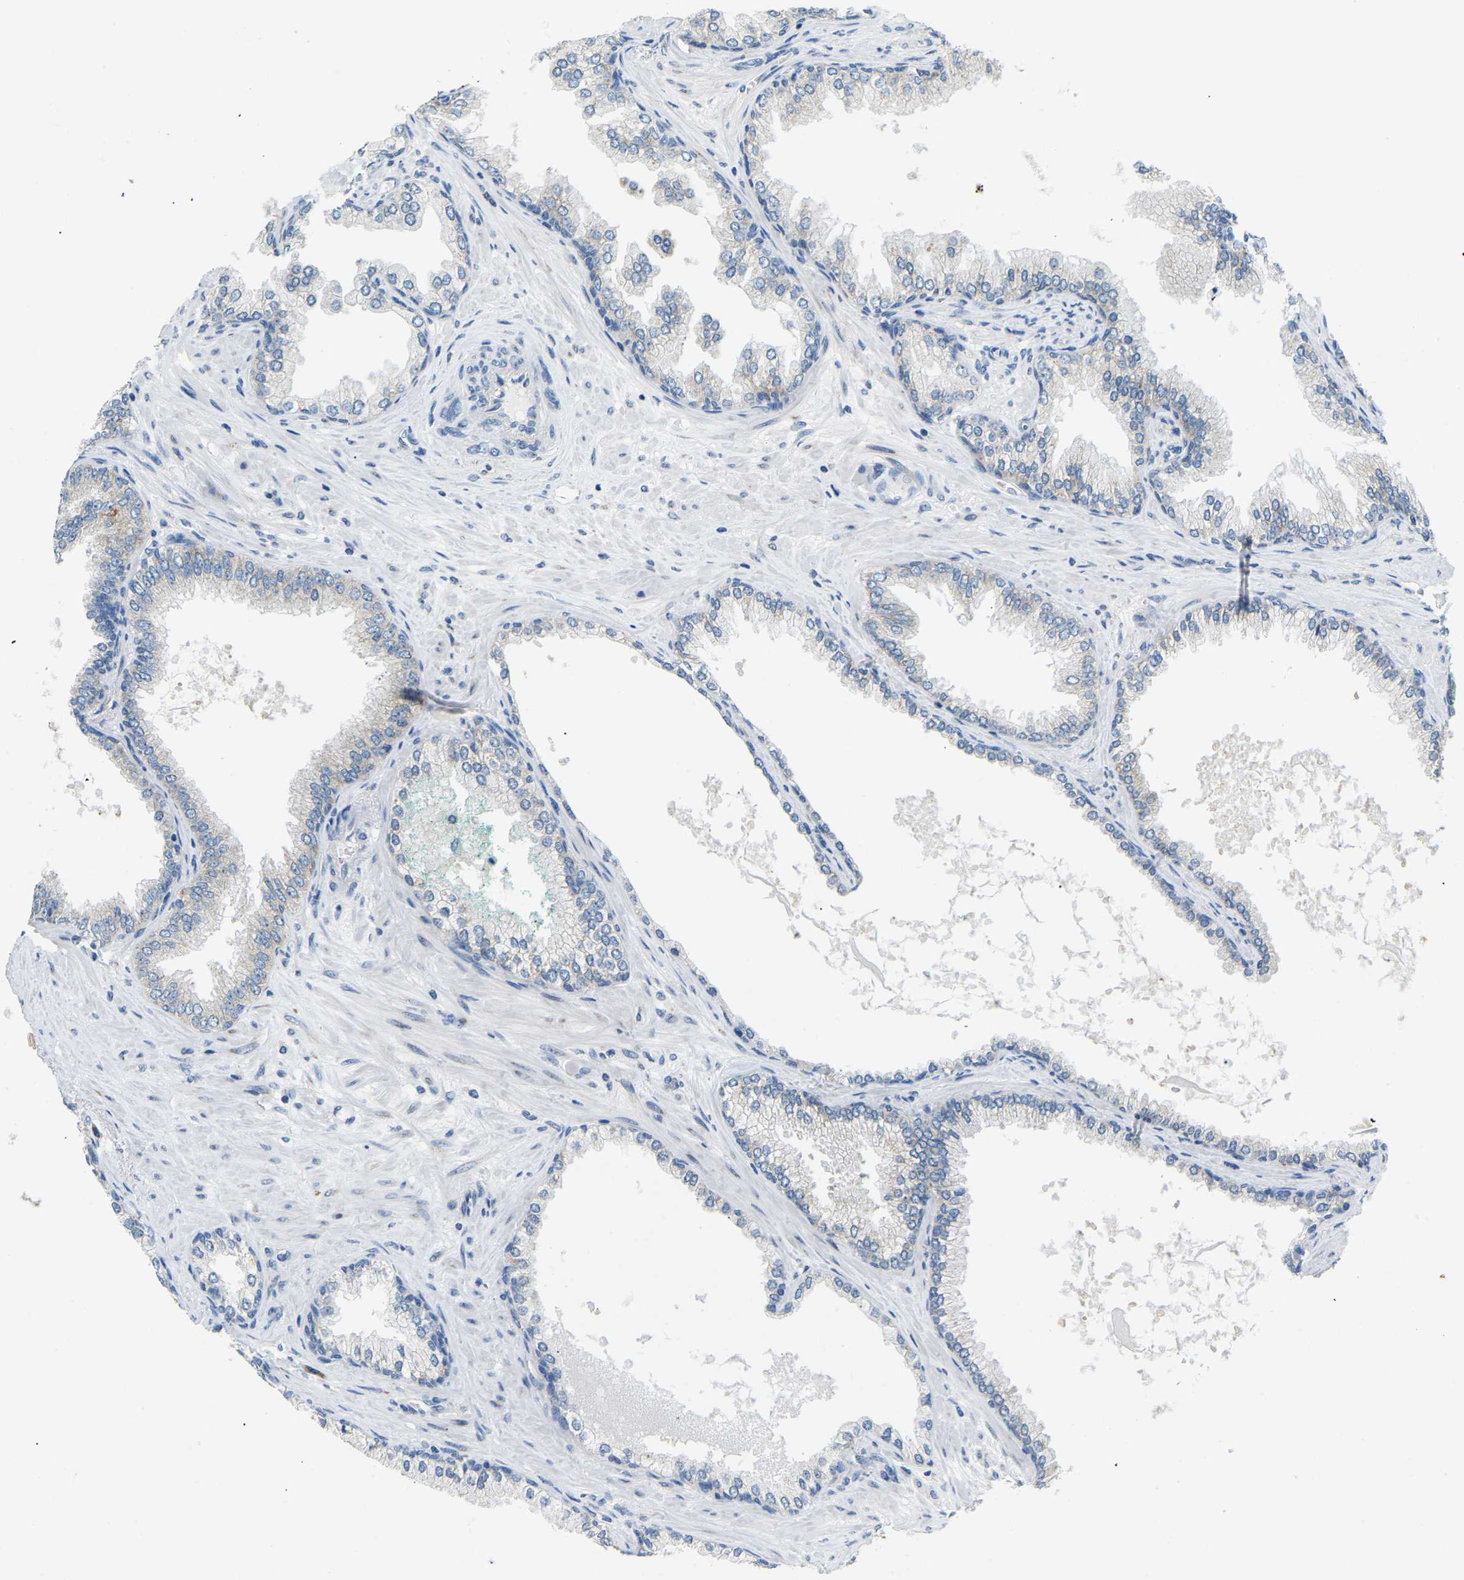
{"staining": {"intensity": "weak", "quantity": ">75%", "location": "cytoplasmic/membranous"}, "tissue": "prostate cancer", "cell_type": "Tumor cells", "image_type": "cancer", "snomed": [{"axis": "morphology", "description": "Adenocarcinoma, High grade"}, {"axis": "topography", "description": "Prostate"}], "caption": "Protein expression analysis of prostate adenocarcinoma (high-grade) displays weak cytoplasmic/membranous positivity in approximately >75% of tumor cells. The protein is stained brown, and the nuclei are stained in blue (DAB IHC with brightfield microscopy, high magnification).", "gene": "SND1", "patient": {"sex": "male", "age": 71}}